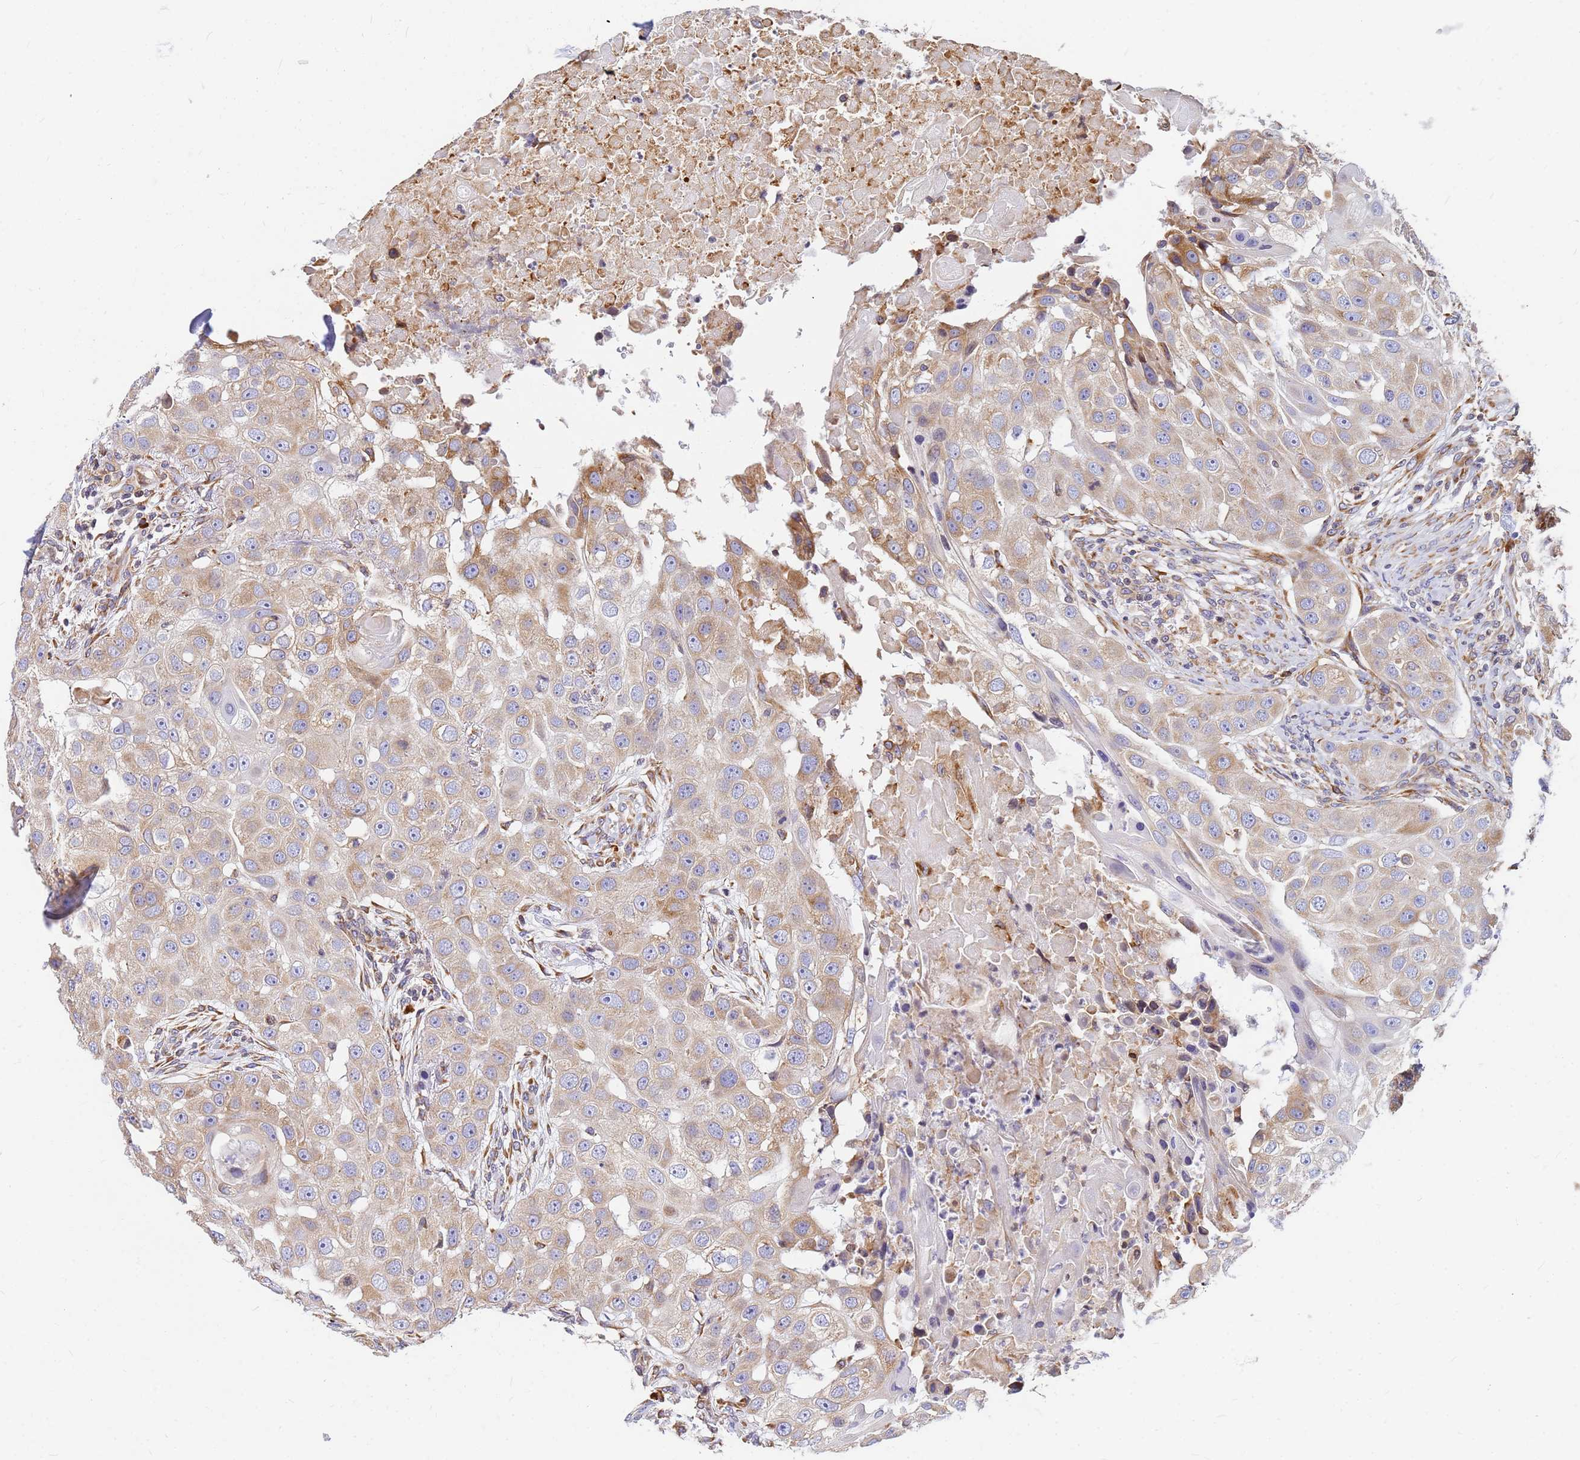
{"staining": {"intensity": "weak", "quantity": "25%-75%", "location": "cytoplasmic/membranous"}, "tissue": "head and neck cancer", "cell_type": "Tumor cells", "image_type": "cancer", "snomed": [{"axis": "morphology", "description": "Normal tissue, NOS"}, {"axis": "morphology", "description": "Squamous cell carcinoma, NOS"}, {"axis": "topography", "description": "Skeletal muscle"}, {"axis": "topography", "description": "Head-Neck"}], "caption": "This is a photomicrograph of immunohistochemistry staining of head and neck squamous cell carcinoma, which shows weak staining in the cytoplasmic/membranous of tumor cells.", "gene": "SSR4", "patient": {"sex": "male", "age": 51}}